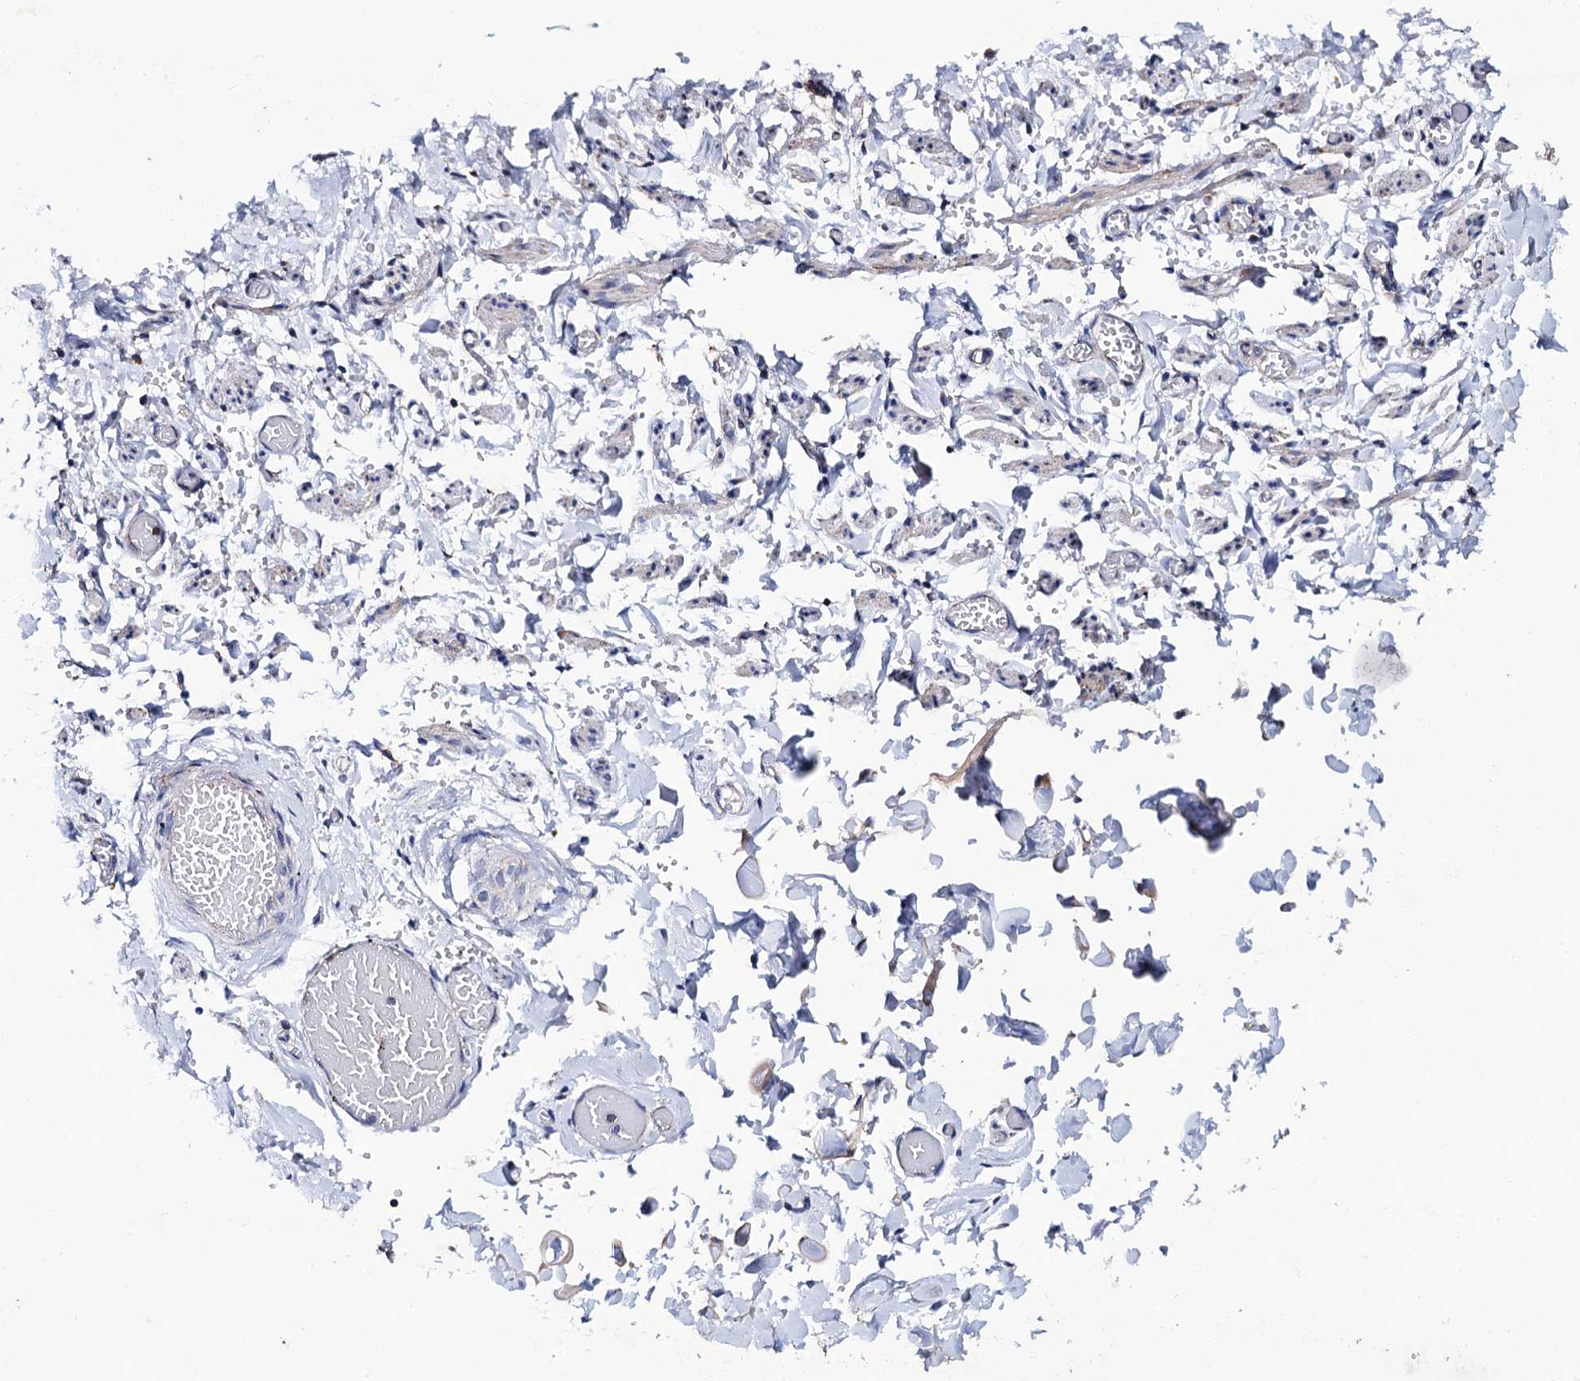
{"staining": {"intensity": "negative", "quantity": "none", "location": "none"}, "tissue": "adipose tissue", "cell_type": "Adipocytes", "image_type": "normal", "snomed": [{"axis": "morphology", "description": "Normal tissue, NOS"}, {"axis": "topography", "description": "Vascular tissue"}, {"axis": "topography", "description": "Fallopian tube"}, {"axis": "topography", "description": "Ovary"}], "caption": "This is a histopathology image of immunohistochemistry staining of normal adipose tissue, which shows no expression in adipocytes. The staining is performed using DAB (3,3'-diaminobenzidine) brown chromogen with nuclei counter-stained in using hematoxylin.", "gene": "PTCD3", "patient": {"sex": "female", "age": 67}}